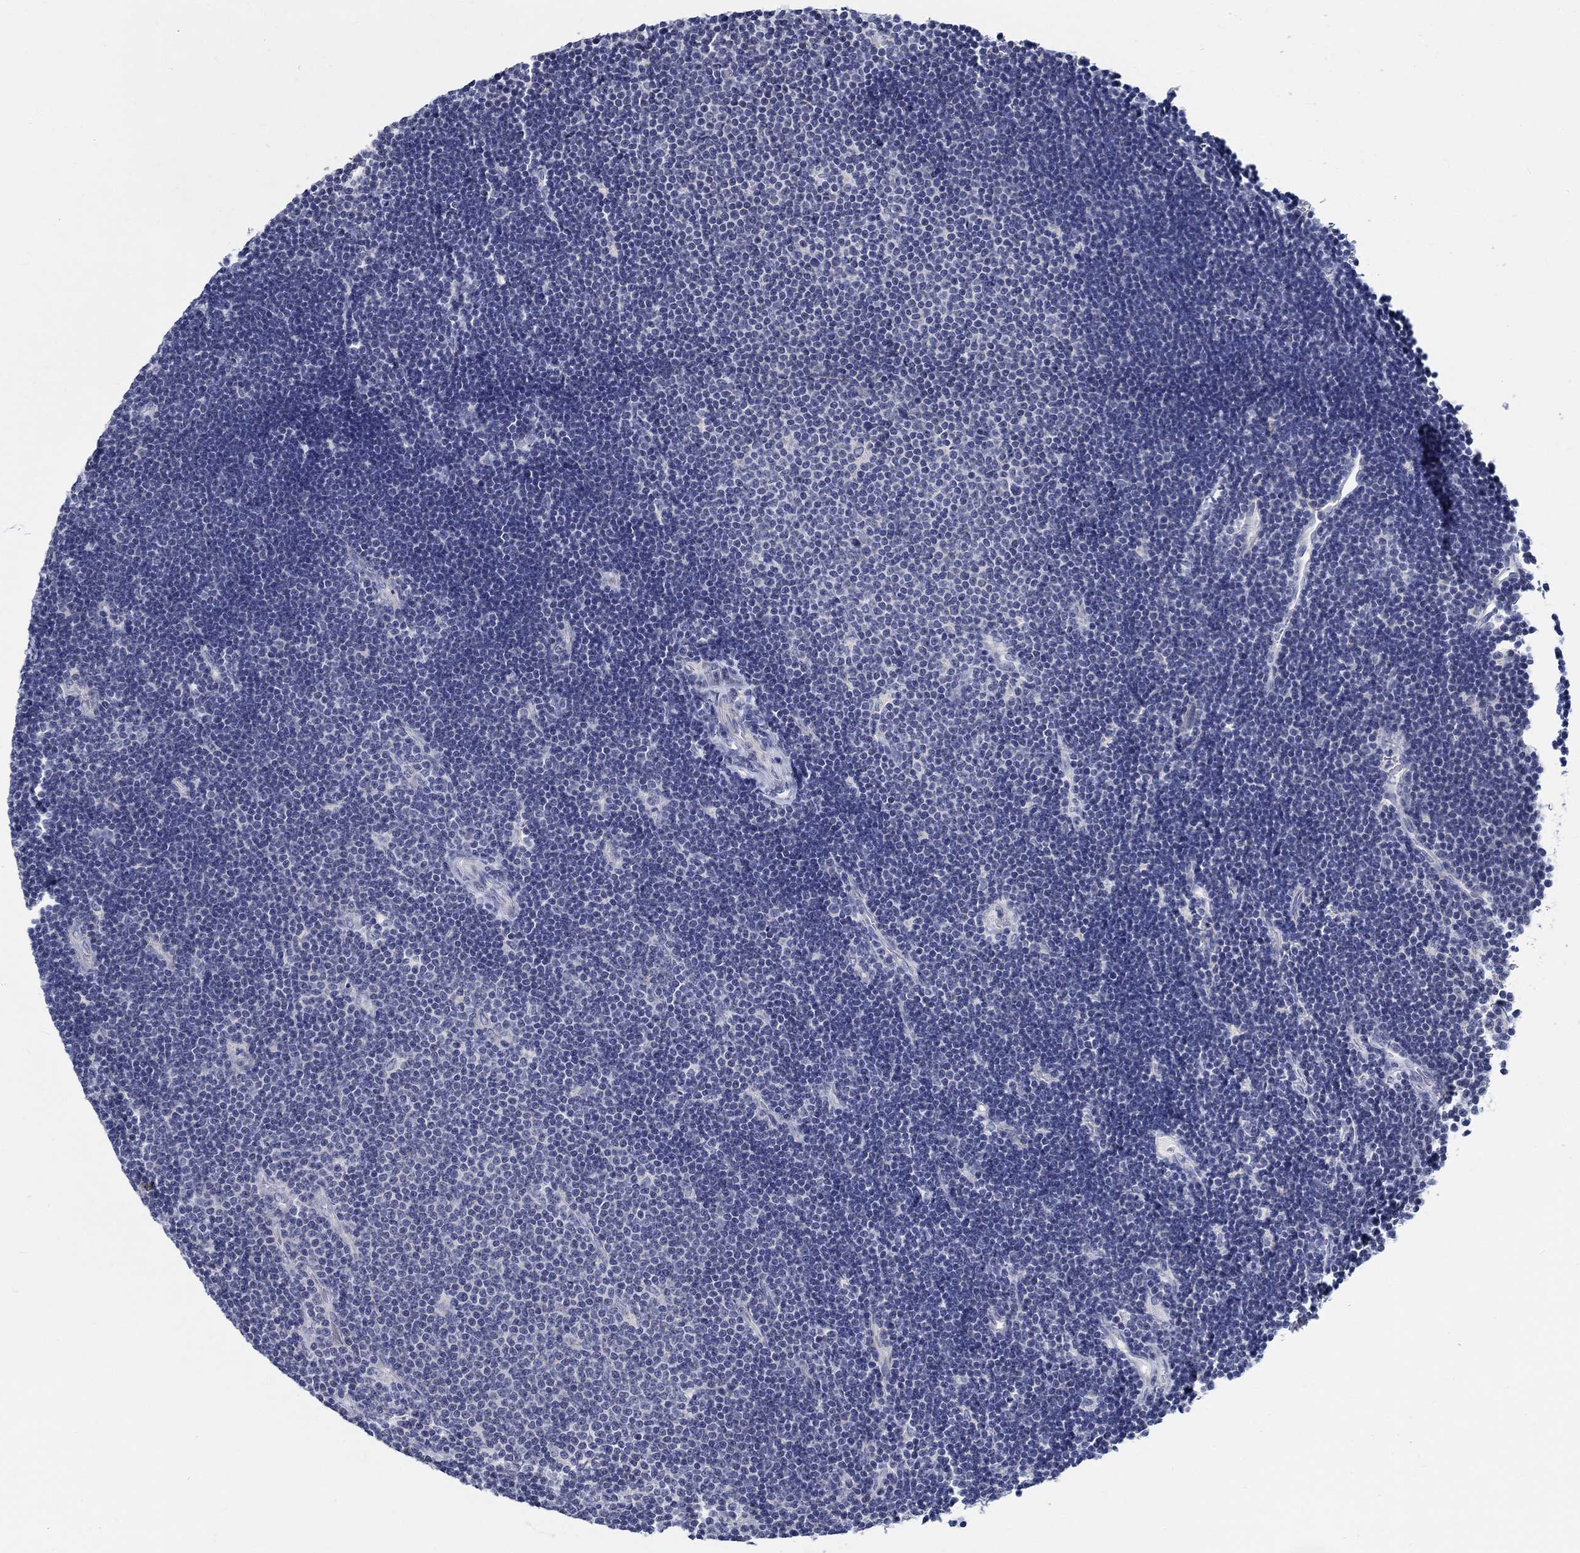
{"staining": {"intensity": "negative", "quantity": "none", "location": "none"}, "tissue": "lymphoma", "cell_type": "Tumor cells", "image_type": "cancer", "snomed": [{"axis": "morphology", "description": "Malignant lymphoma, non-Hodgkin's type, Low grade"}, {"axis": "topography", "description": "Brain"}], "caption": "Immunohistochemistry image of human malignant lymphoma, non-Hodgkin's type (low-grade) stained for a protein (brown), which exhibits no positivity in tumor cells. Nuclei are stained in blue.", "gene": "MYBPC1", "patient": {"sex": "female", "age": 66}}